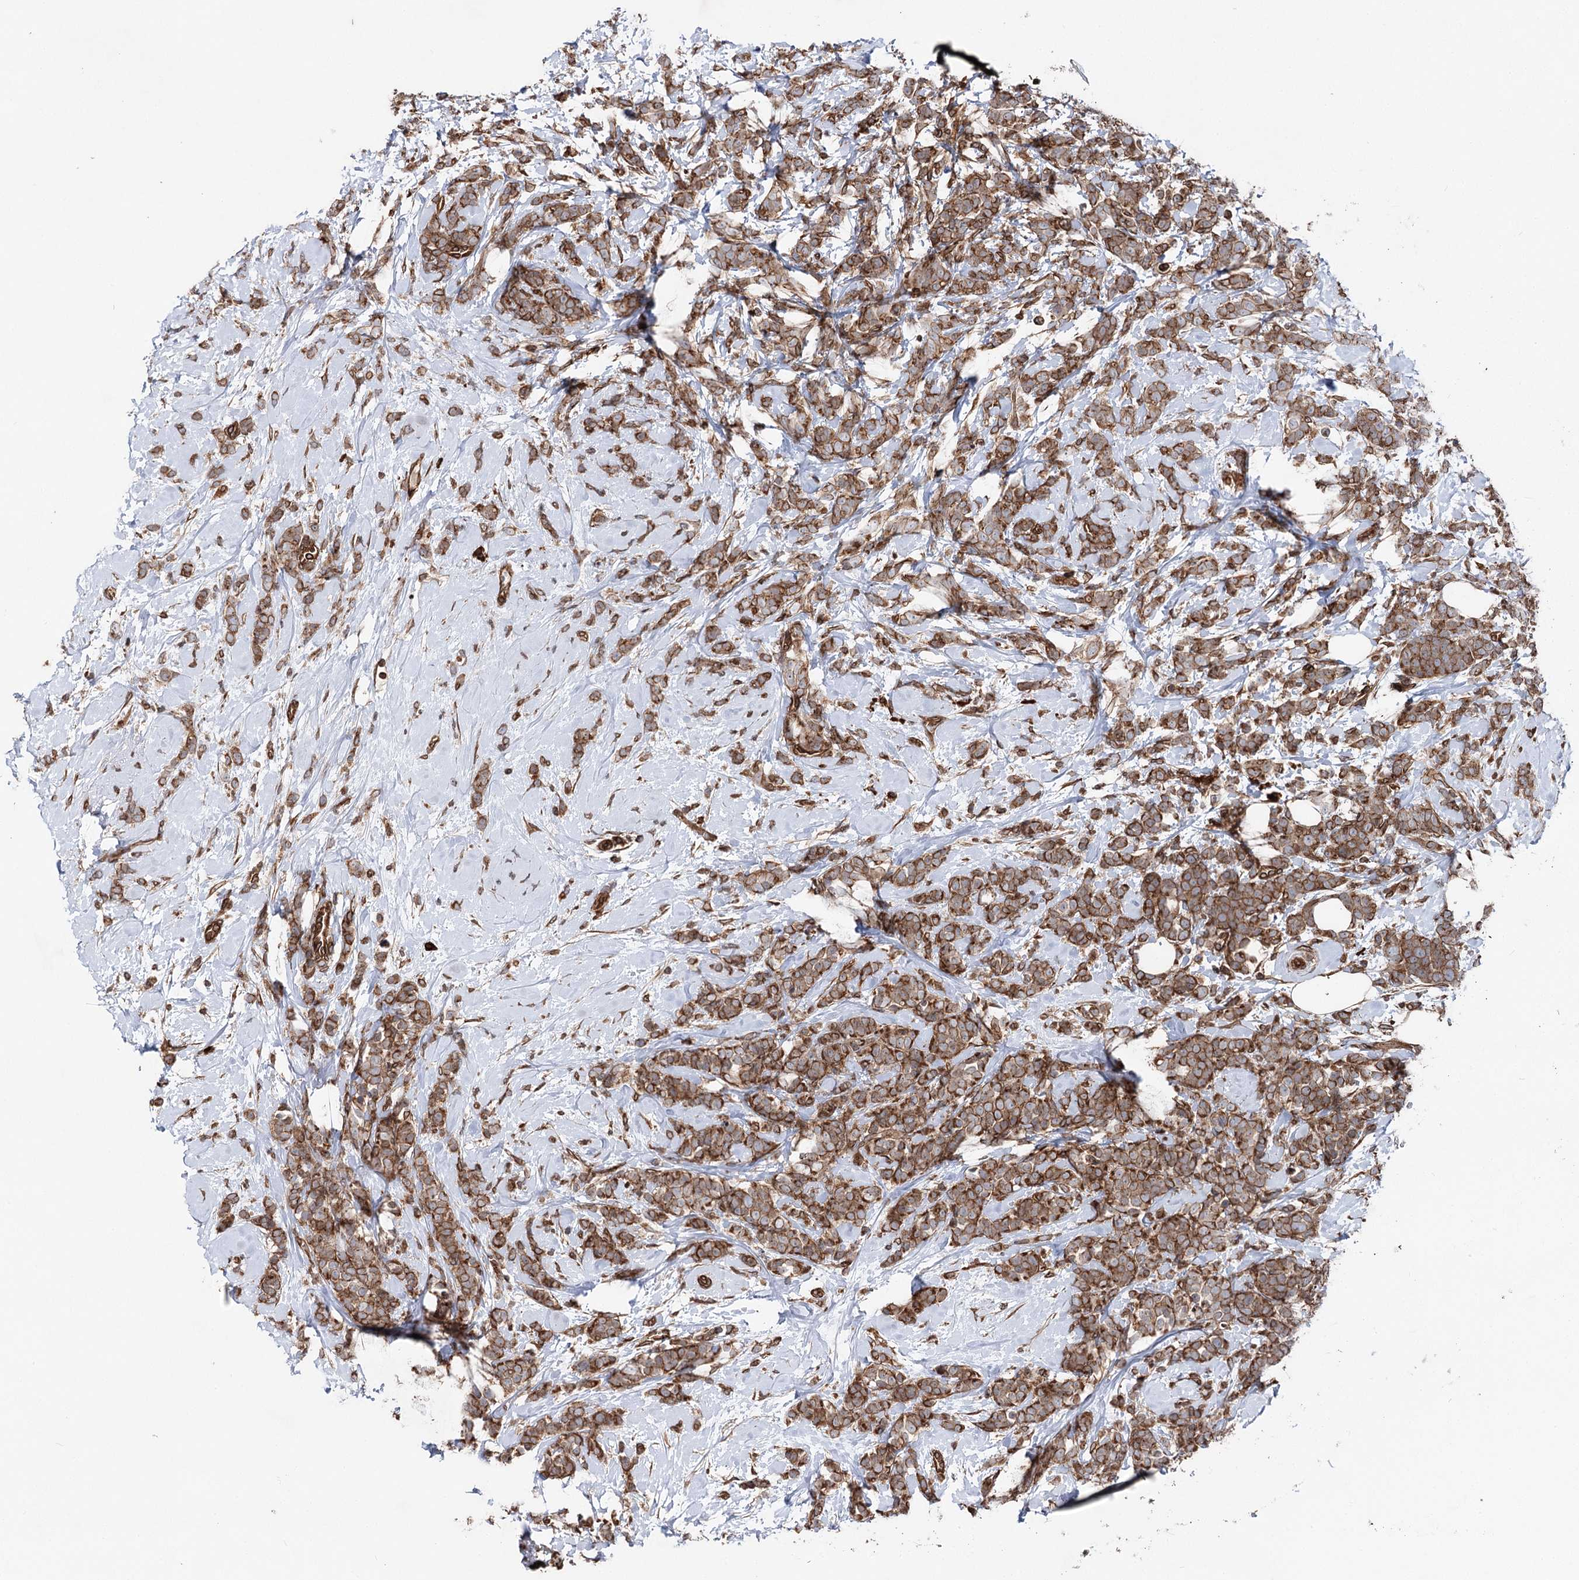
{"staining": {"intensity": "strong", "quantity": ">75%", "location": "cytoplasmic/membranous"}, "tissue": "breast cancer", "cell_type": "Tumor cells", "image_type": "cancer", "snomed": [{"axis": "morphology", "description": "Lobular carcinoma"}, {"axis": "topography", "description": "Breast"}], "caption": "A high-resolution histopathology image shows IHC staining of breast lobular carcinoma, which demonstrates strong cytoplasmic/membranous staining in about >75% of tumor cells. (DAB = brown stain, brightfield microscopy at high magnification).", "gene": "FGFR1OP2", "patient": {"sex": "female", "age": 58}}